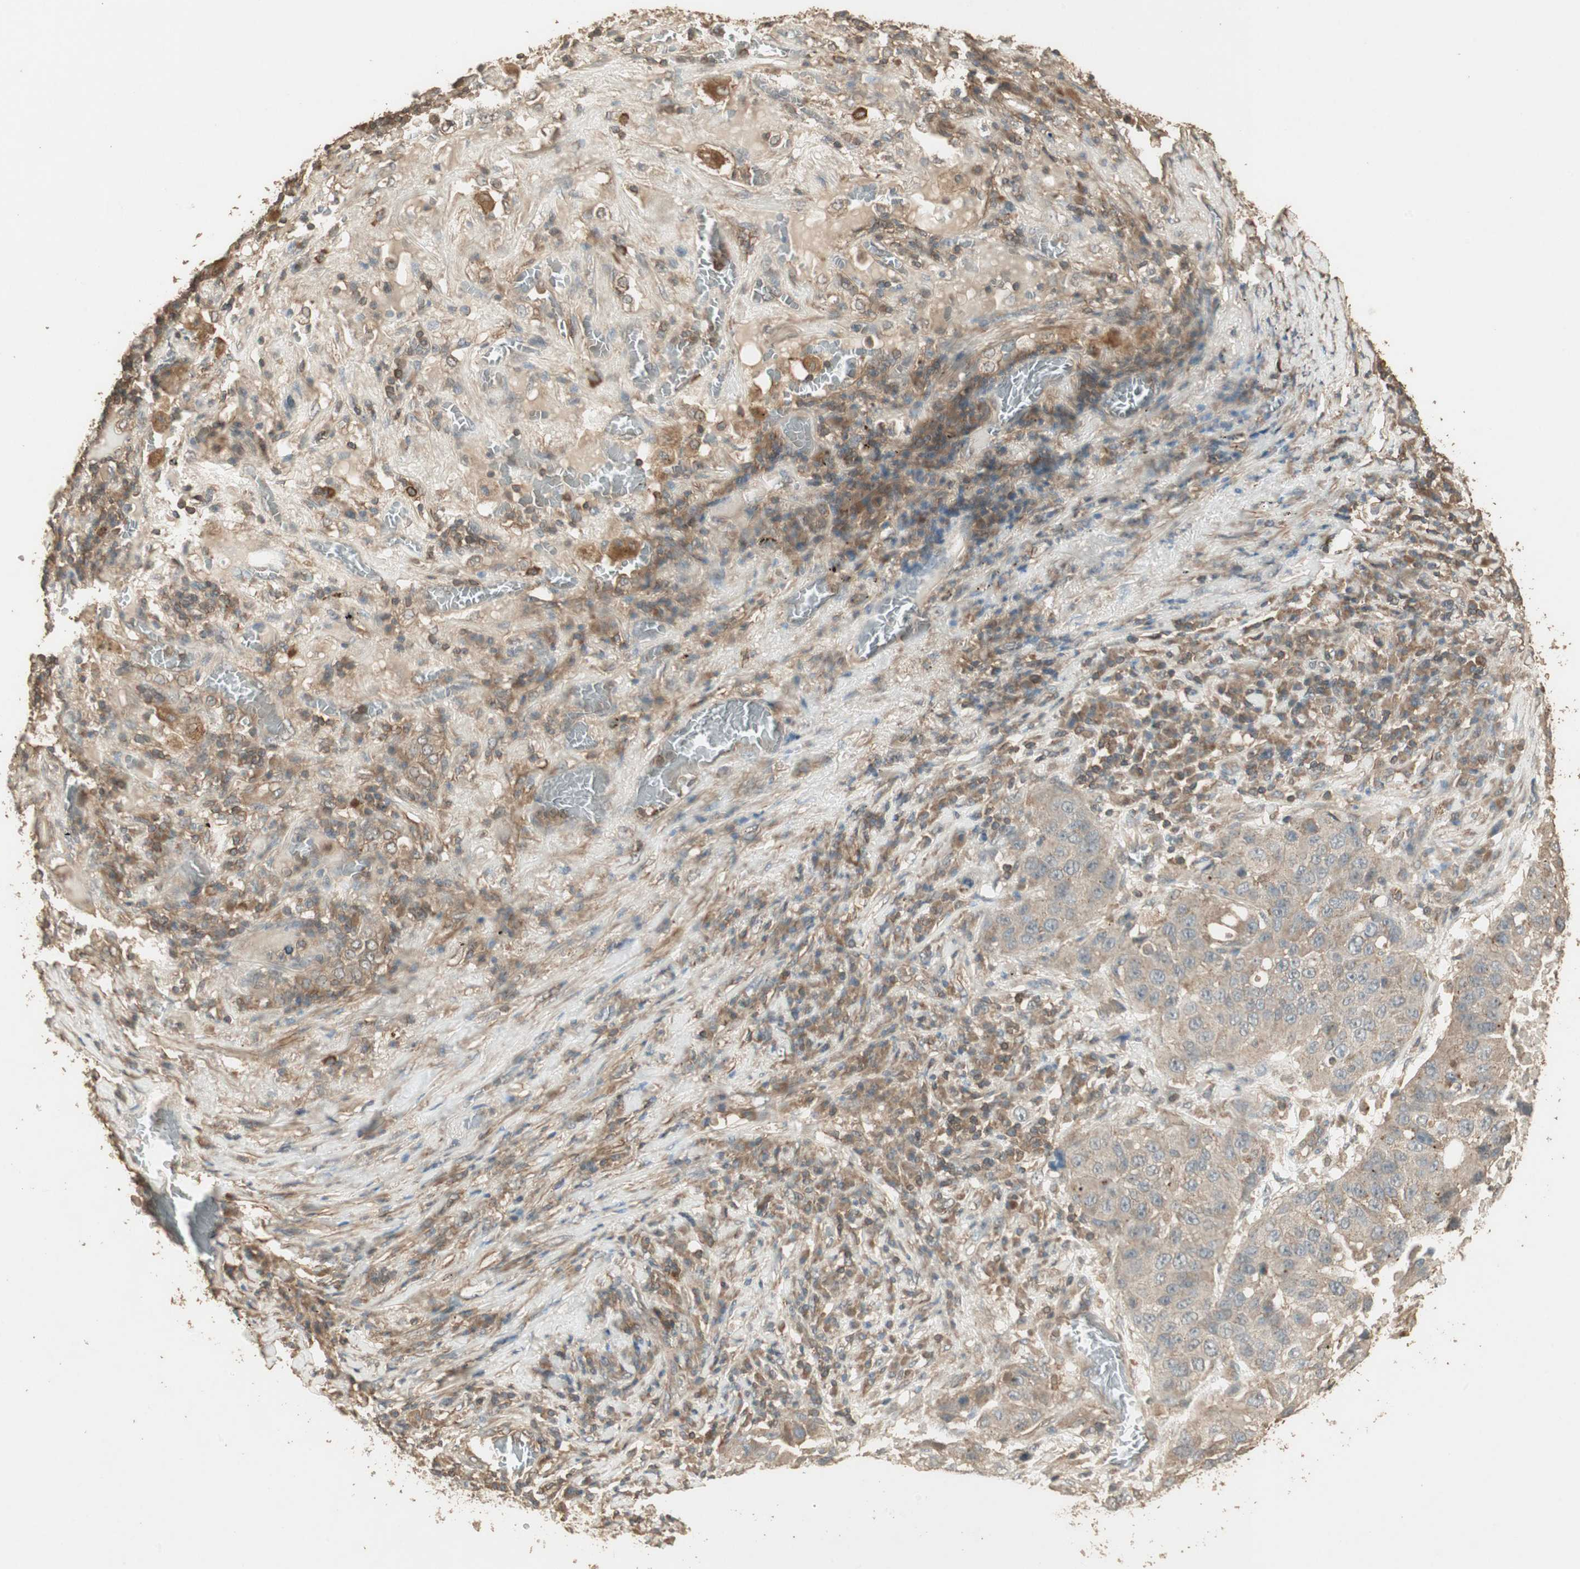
{"staining": {"intensity": "weak", "quantity": "<25%", "location": "cytoplasmic/membranous"}, "tissue": "lung cancer", "cell_type": "Tumor cells", "image_type": "cancer", "snomed": [{"axis": "morphology", "description": "Squamous cell carcinoma, NOS"}, {"axis": "topography", "description": "Lung"}], "caption": "This is a micrograph of immunohistochemistry staining of lung squamous cell carcinoma, which shows no expression in tumor cells.", "gene": "USP2", "patient": {"sex": "male", "age": 57}}